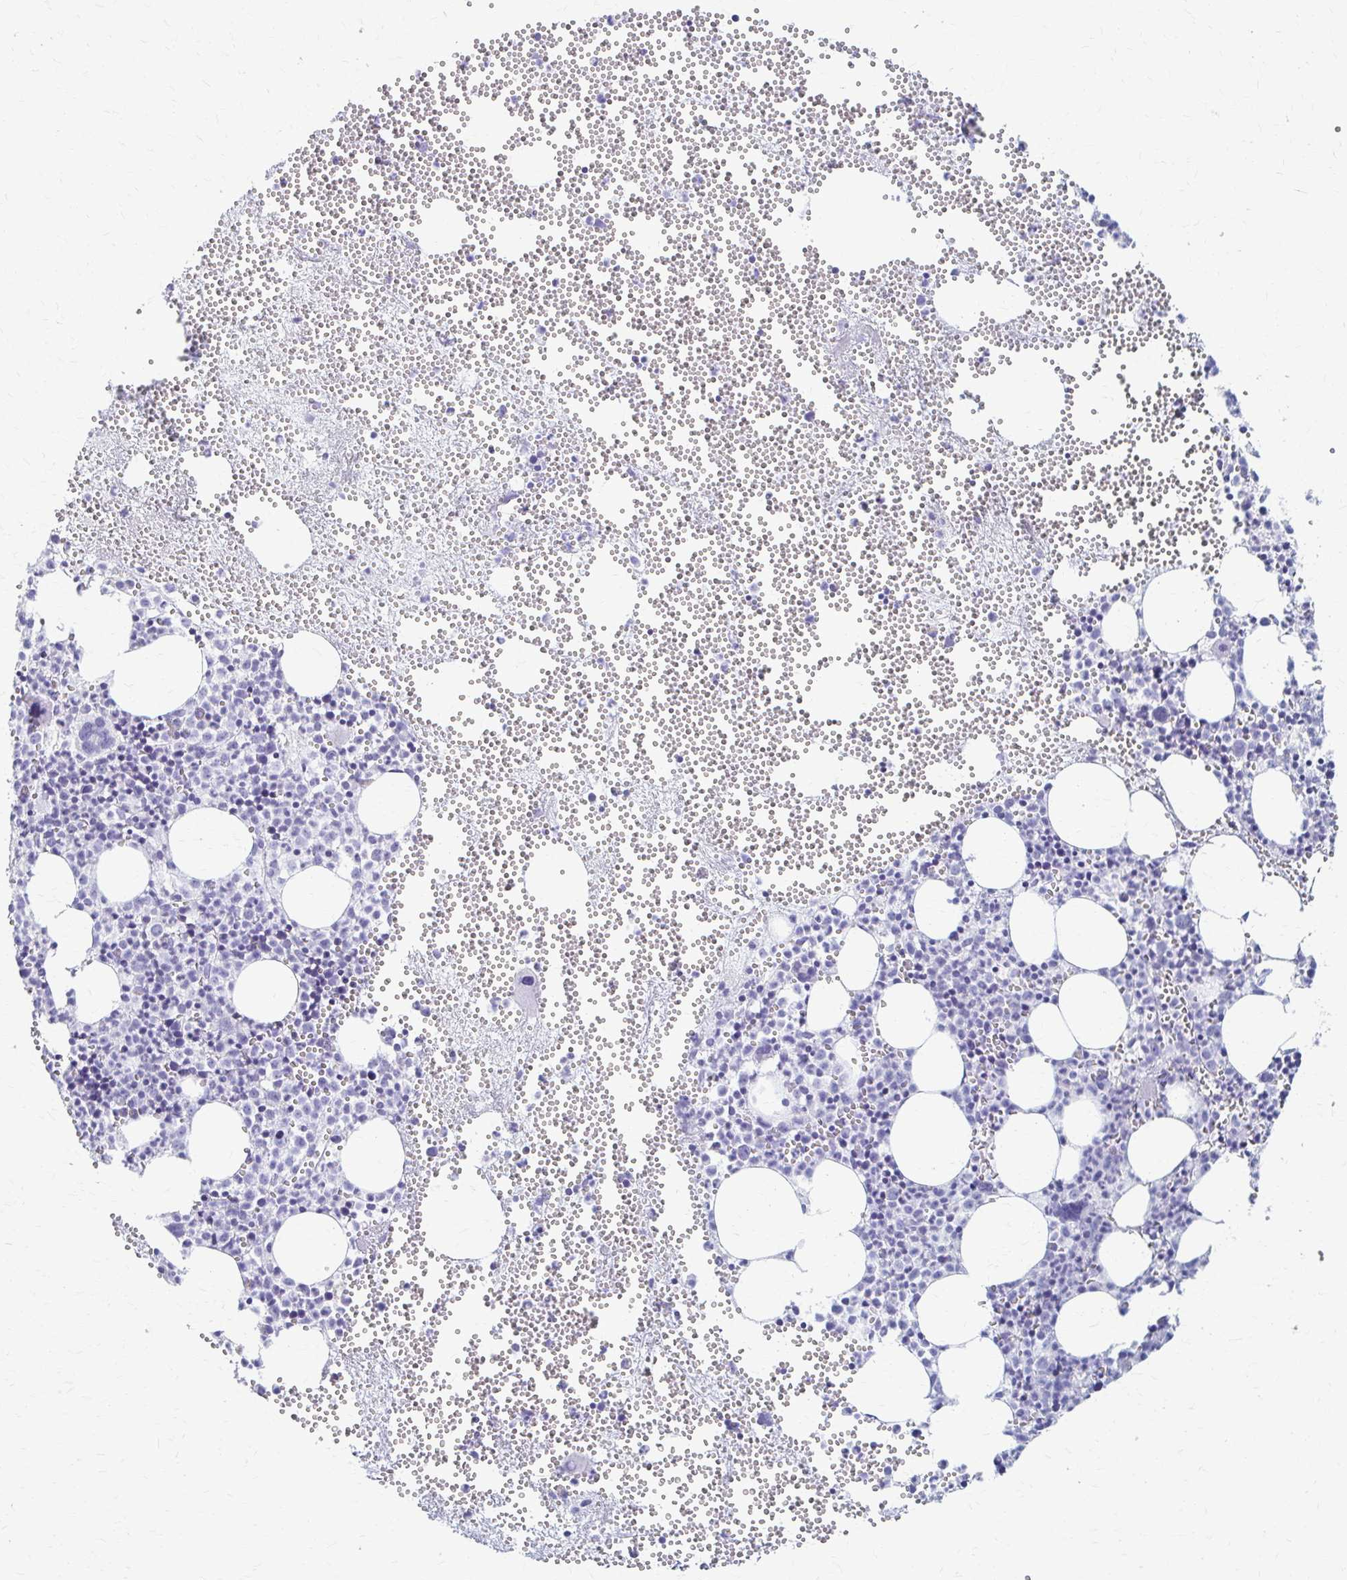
{"staining": {"intensity": "negative", "quantity": "none", "location": "none"}, "tissue": "bone marrow", "cell_type": "Hematopoietic cells", "image_type": "normal", "snomed": [{"axis": "morphology", "description": "Normal tissue, NOS"}, {"axis": "topography", "description": "Bone marrow"}], "caption": "Immunohistochemistry (IHC) micrograph of unremarkable bone marrow: bone marrow stained with DAB (3,3'-diaminobenzidine) shows no significant protein expression in hematopoietic cells. (DAB (3,3'-diaminobenzidine) immunohistochemistry, high magnification).", "gene": "CELF5", "patient": {"sex": "female", "age": 57}}